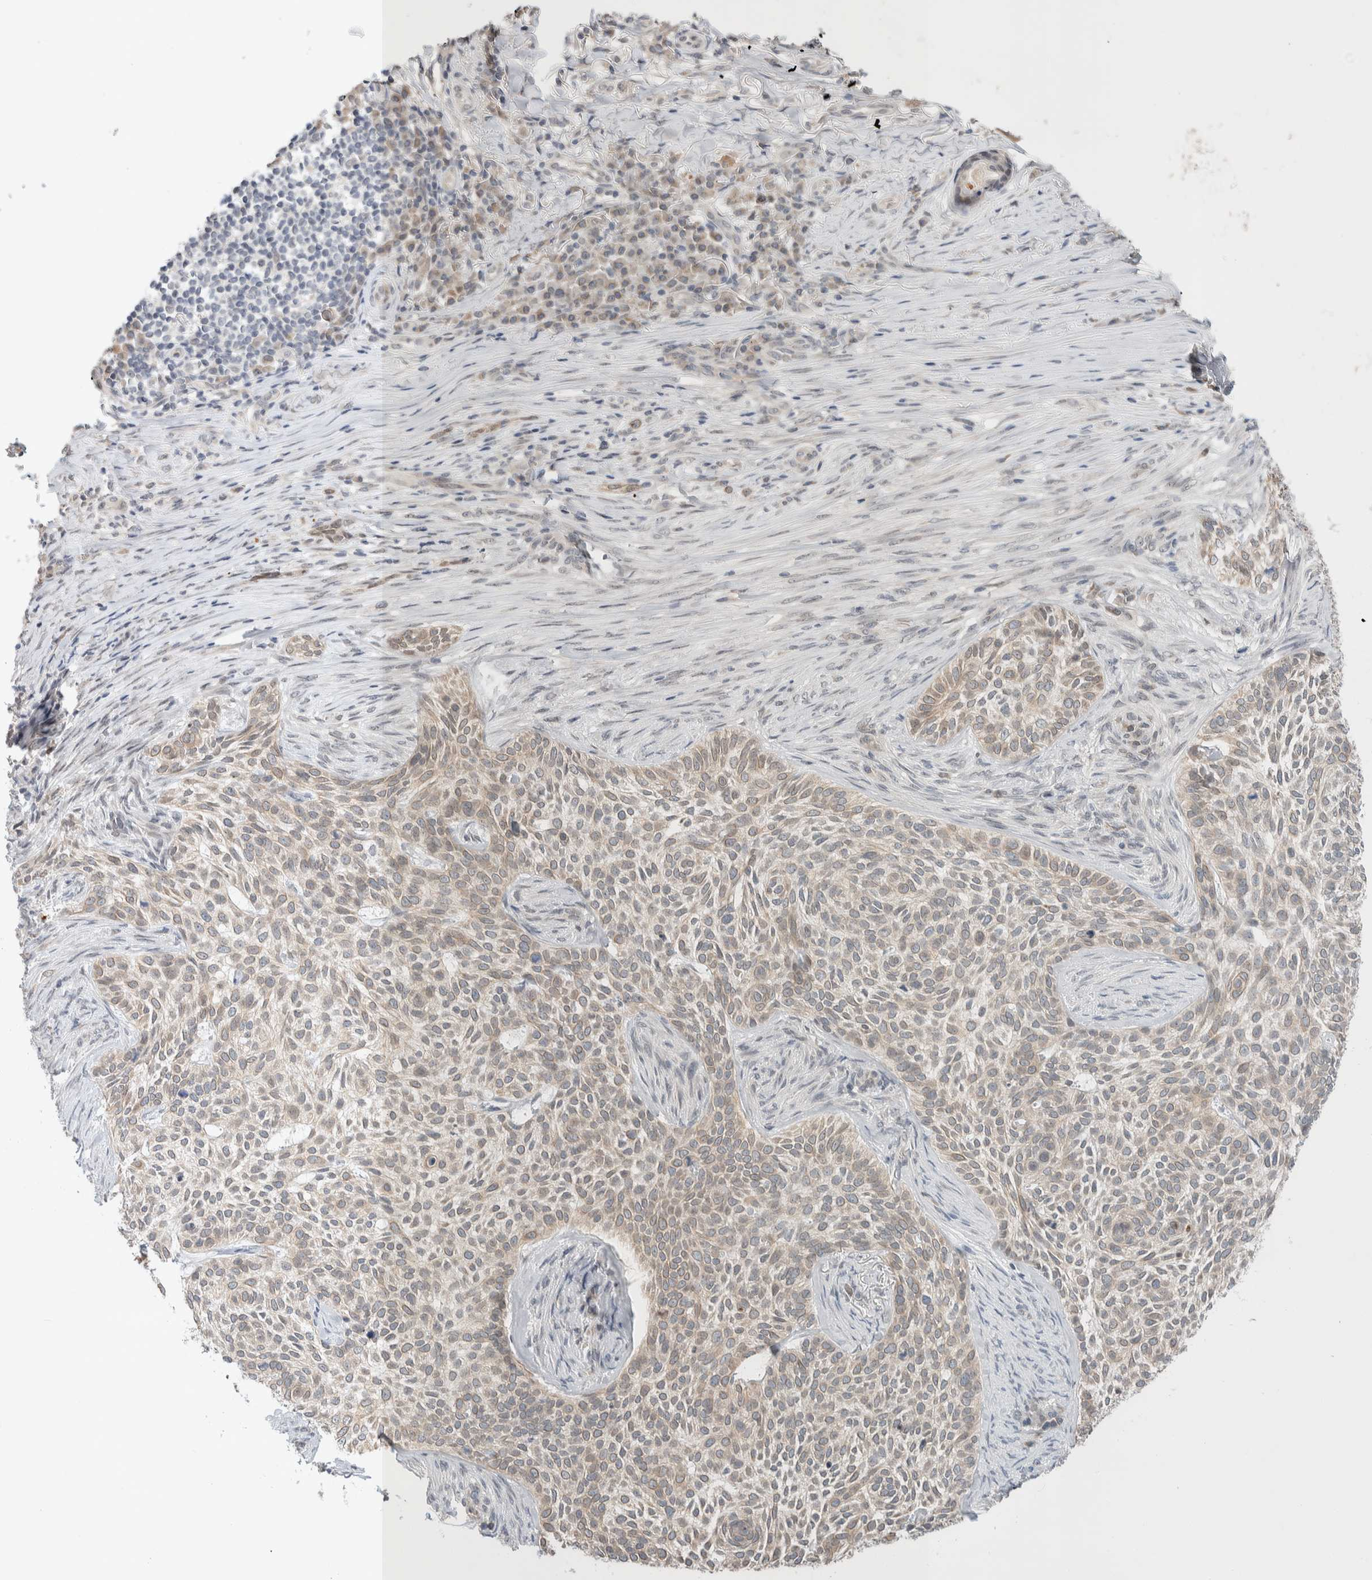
{"staining": {"intensity": "weak", "quantity": ">75%", "location": "cytoplasmic/membranous"}, "tissue": "skin cancer", "cell_type": "Tumor cells", "image_type": "cancer", "snomed": [{"axis": "morphology", "description": "Basal cell carcinoma"}, {"axis": "topography", "description": "Skin"}], "caption": "IHC histopathology image of neoplastic tissue: basal cell carcinoma (skin) stained using immunohistochemistry (IHC) reveals low levels of weak protein expression localized specifically in the cytoplasmic/membranous of tumor cells, appearing as a cytoplasmic/membranous brown color.", "gene": "CRAT", "patient": {"sex": "female", "age": 64}}